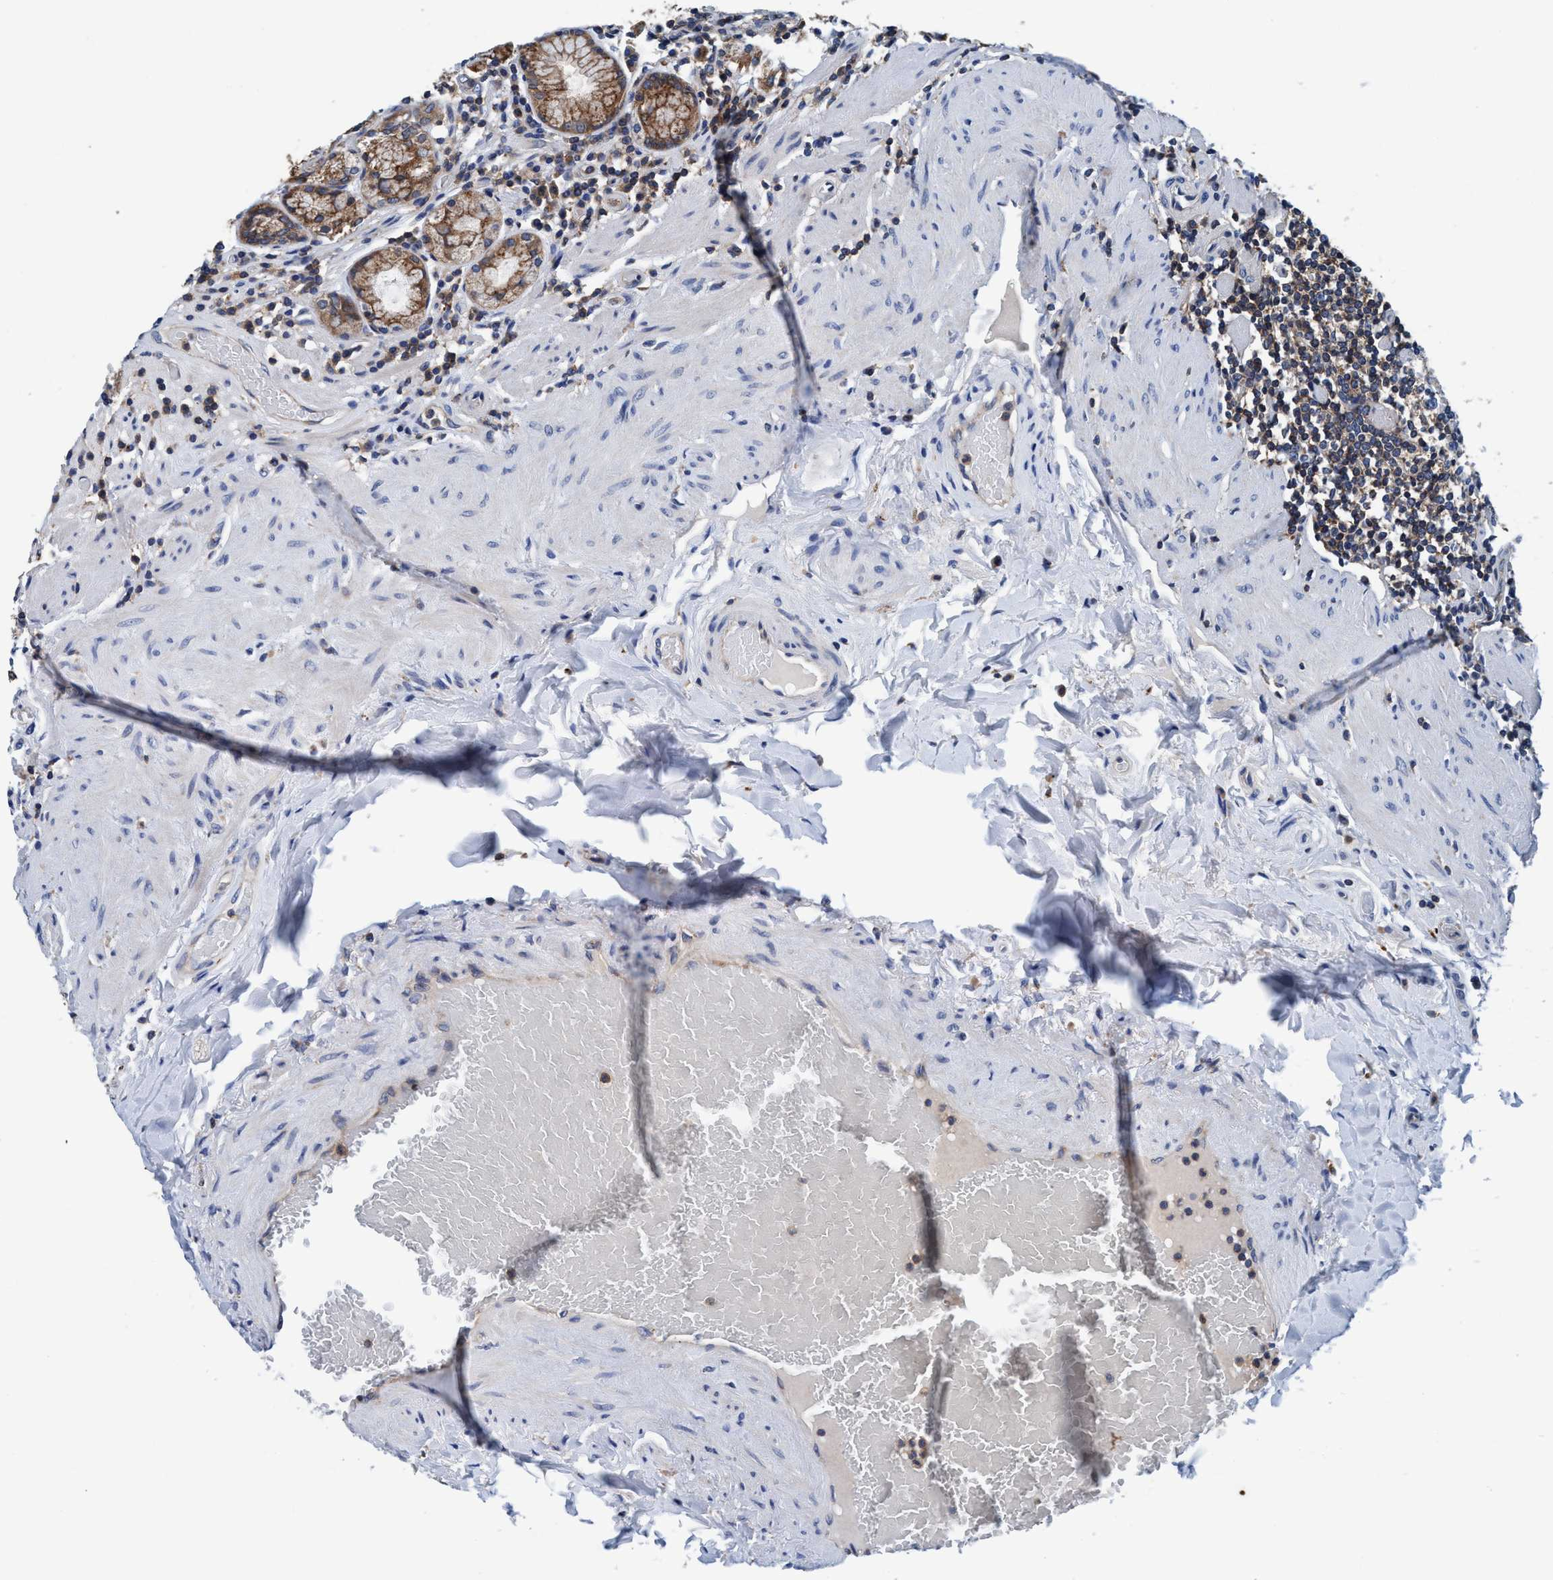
{"staining": {"intensity": "moderate", "quantity": ">75%", "location": "cytoplasmic/membranous"}, "tissue": "stomach", "cell_type": "Glandular cells", "image_type": "normal", "snomed": [{"axis": "morphology", "description": "Normal tissue, NOS"}, {"axis": "topography", "description": "Stomach, lower"}], "caption": "Immunohistochemistry (IHC) staining of benign stomach, which demonstrates medium levels of moderate cytoplasmic/membranous staining in approximately >75% of glandular cells indicating moderate cytoplasmic/membranous protein positivity. The staining was performed using DAB (brown) for protein detection and nuclei were counterstained in hematoxylin (blue).", "gene": "ENDOG", "patient": {"sex": "female", "age": 76}}